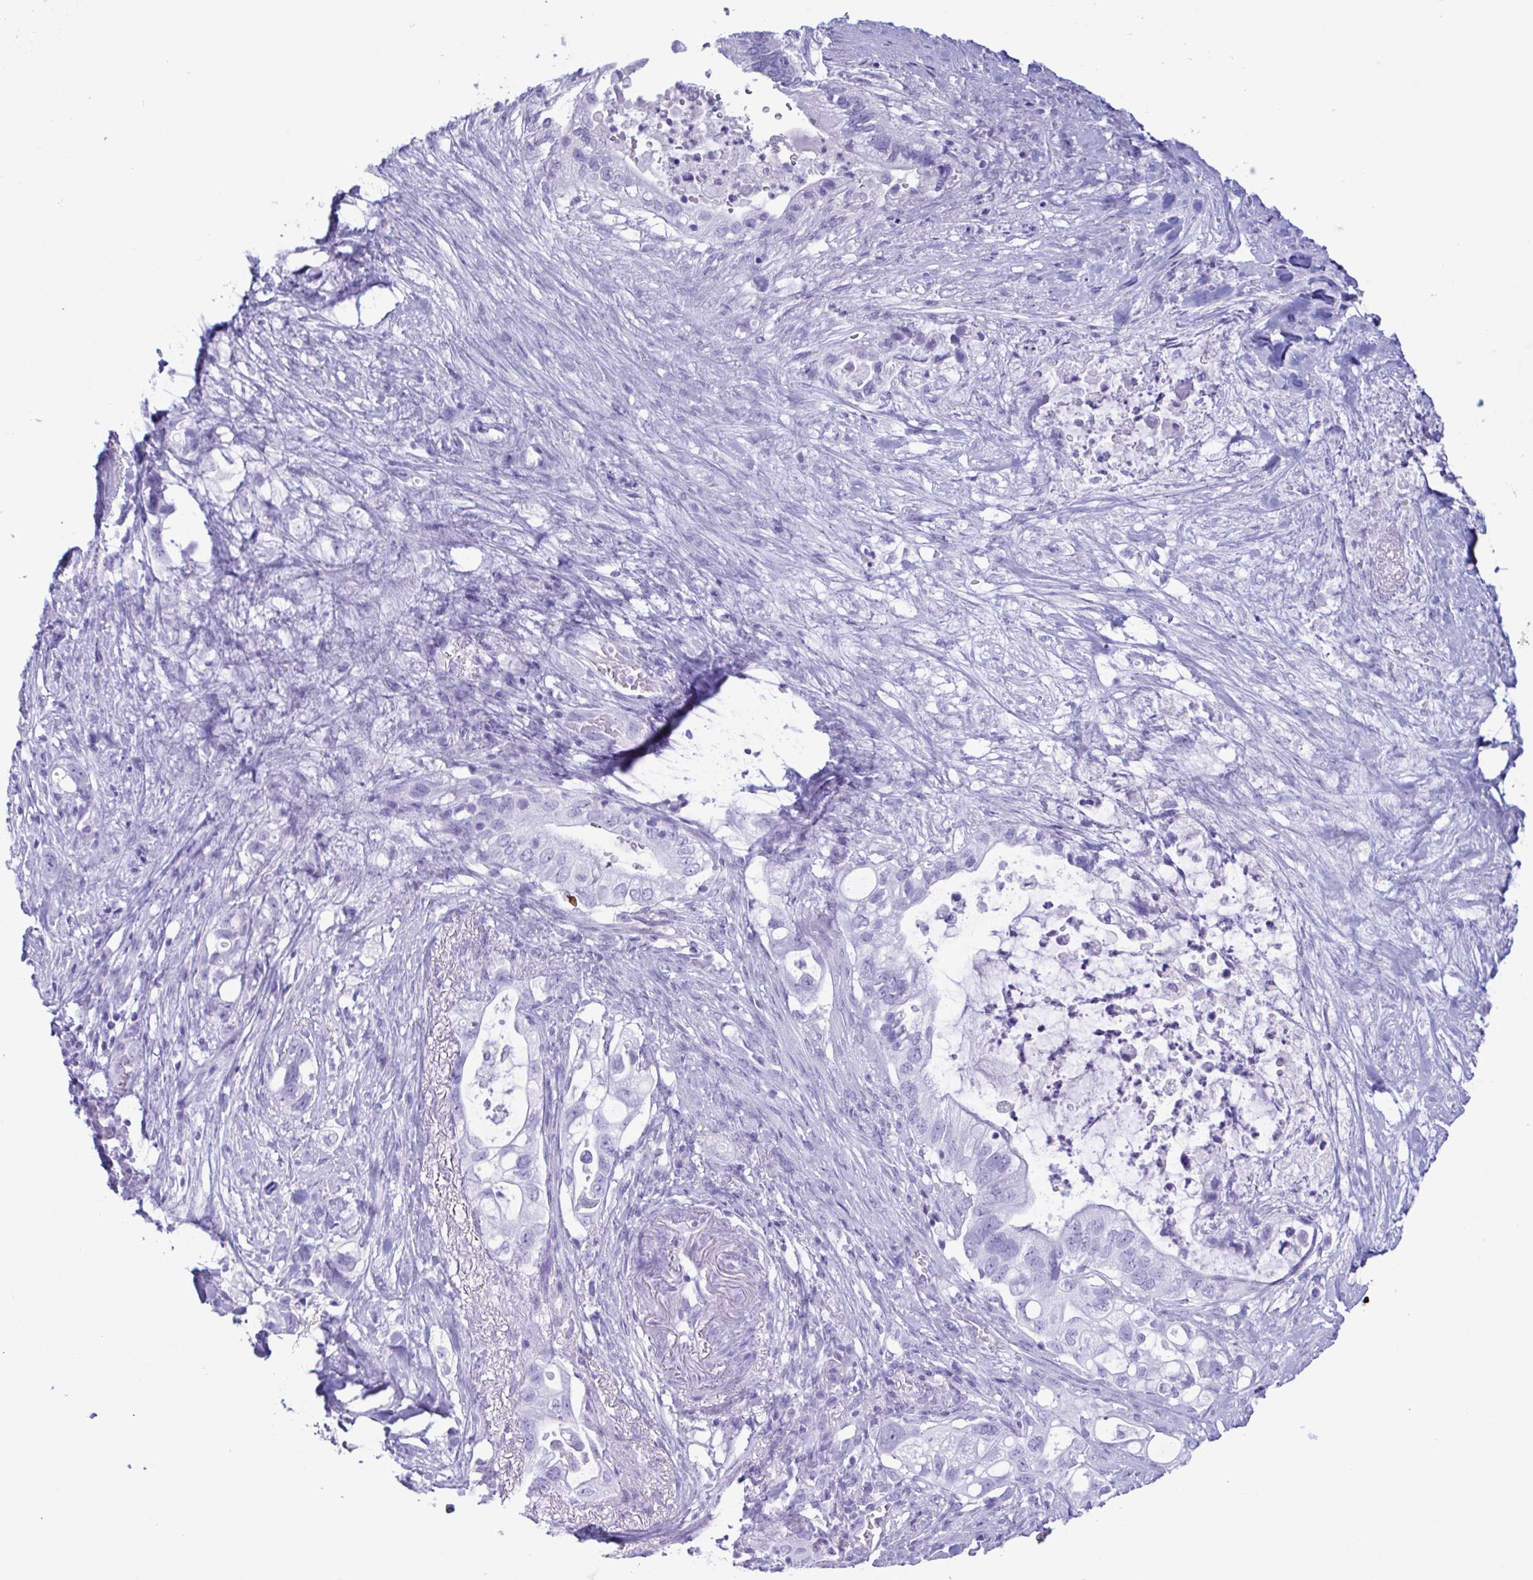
{"staining": {"intensity": "negative", "quantity": "none", "location": "none"}, "tissue": "pancreatic cancer", "cell_type": "Tumor cells", "image_type": "cancer", "snomed": [{"axis": "morphology", "description": "Adenocarcinoma, NOS"}, {"axis": "topography", "description": "Pancreas"}], "caption": "The photomicrograph shows no staining of tumor cells in adenocarcinoma (pancreatic). (DAB immunohistochemistry (IHC), high magnification).", "gene": "MRGPRG", "patient": {"sex": "female", "age": 72}}